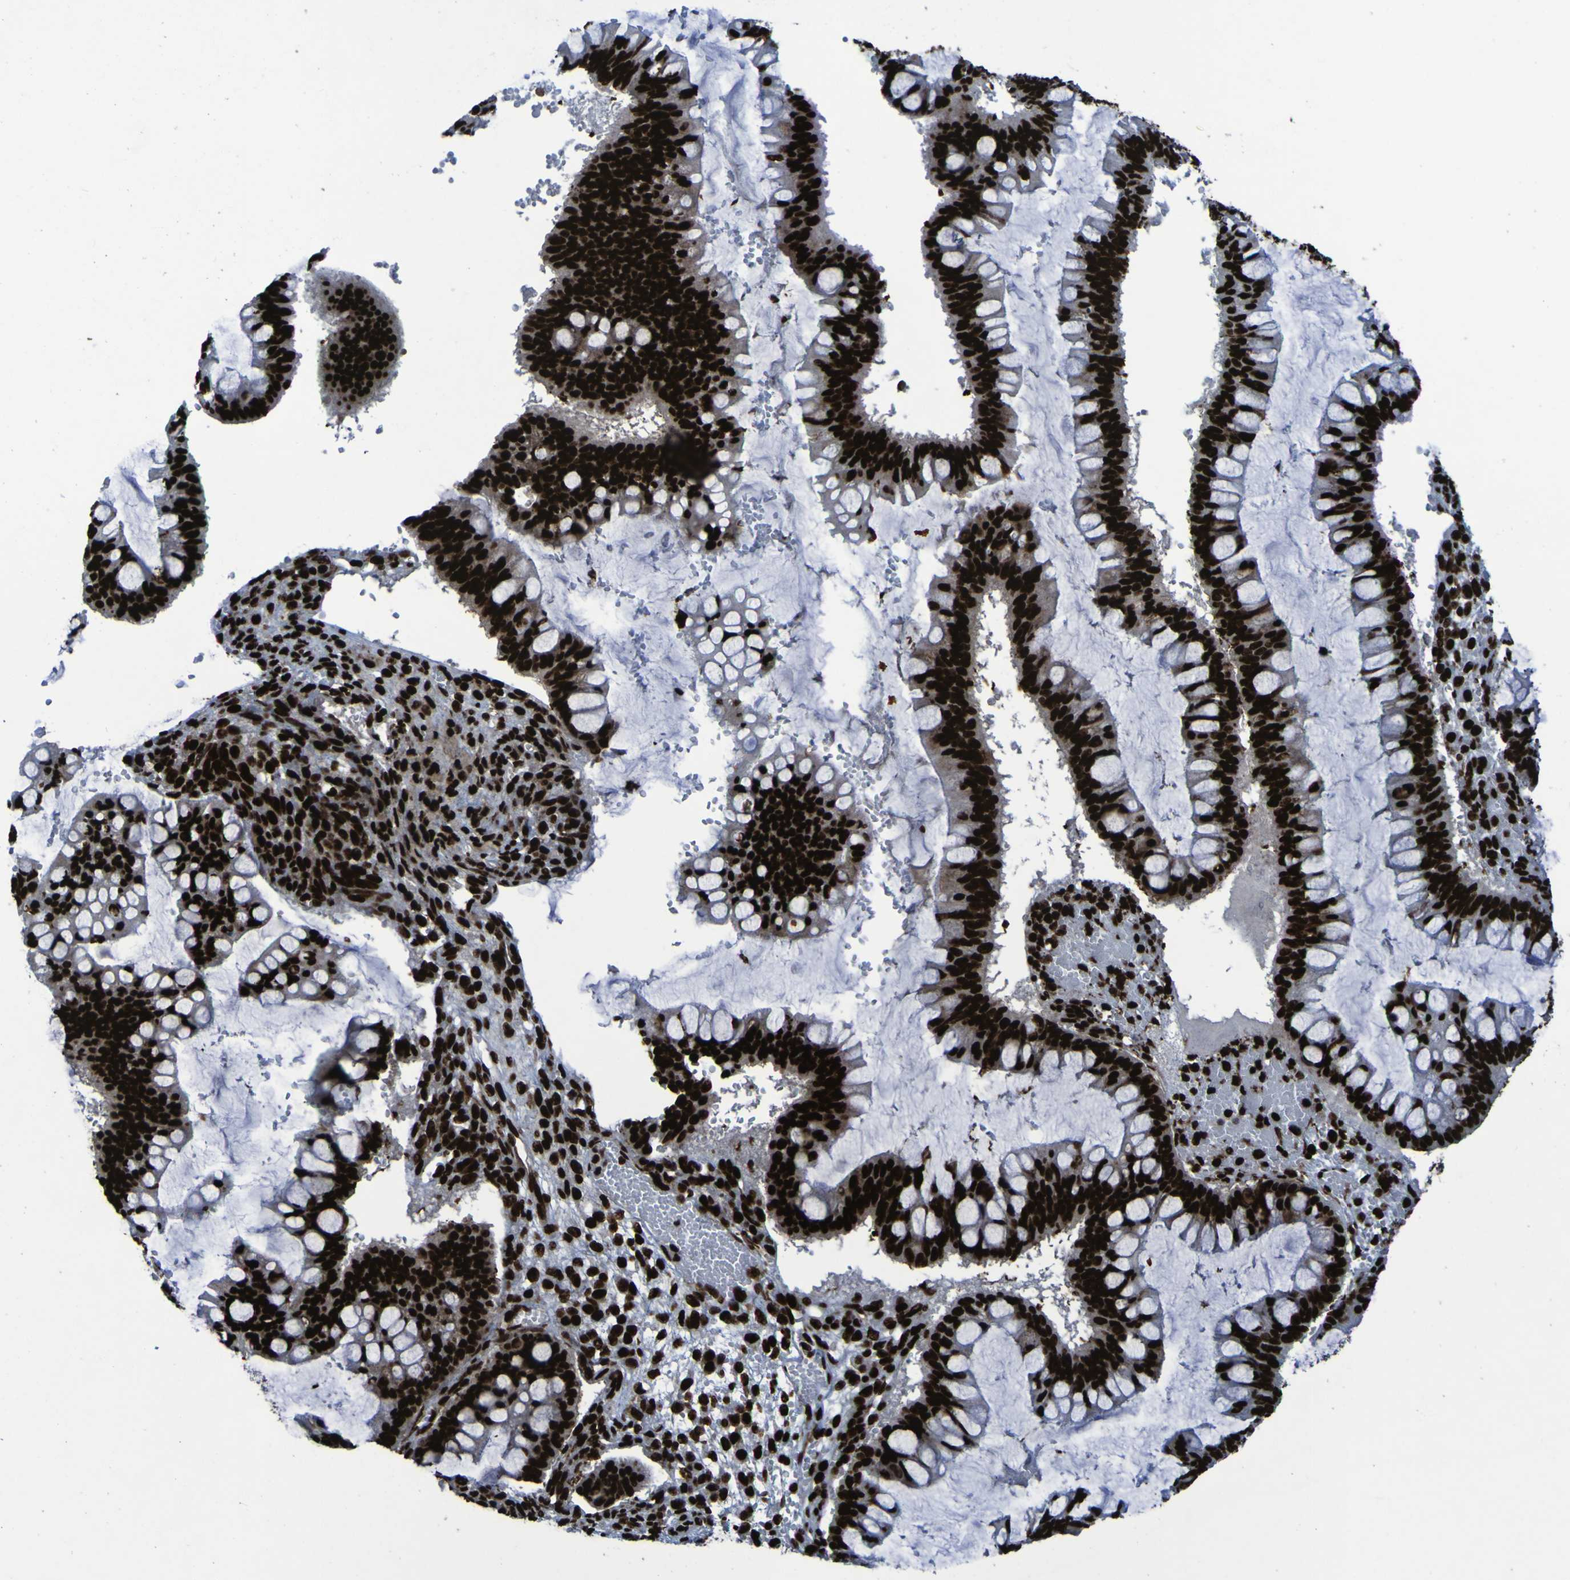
{"staining": {"intensity": "strong", "quantity": ">75%", "location": "nuclear"}, "tissue": "ovarian cancer", "cell_type": "Tumor cells", "image_type": "cancer", "snomed": [{"axis": "morphology", "description": "Cystadenocarcinoma, mucinous, NOS"}, {"axis": "topography", "description": "Ovary"}], "caption": "Mucinous cystadenocarcinoma (ovarian) stained with immunohistochemistry displays strong nuclear expression in about >75% of tumor cells. (DAB (3,3'-diaminobenzidine) = brown stain, brightfield microscopy at high magnification).", "gene": "NPM1", "patient": {"sex": "female", "age": 73}}